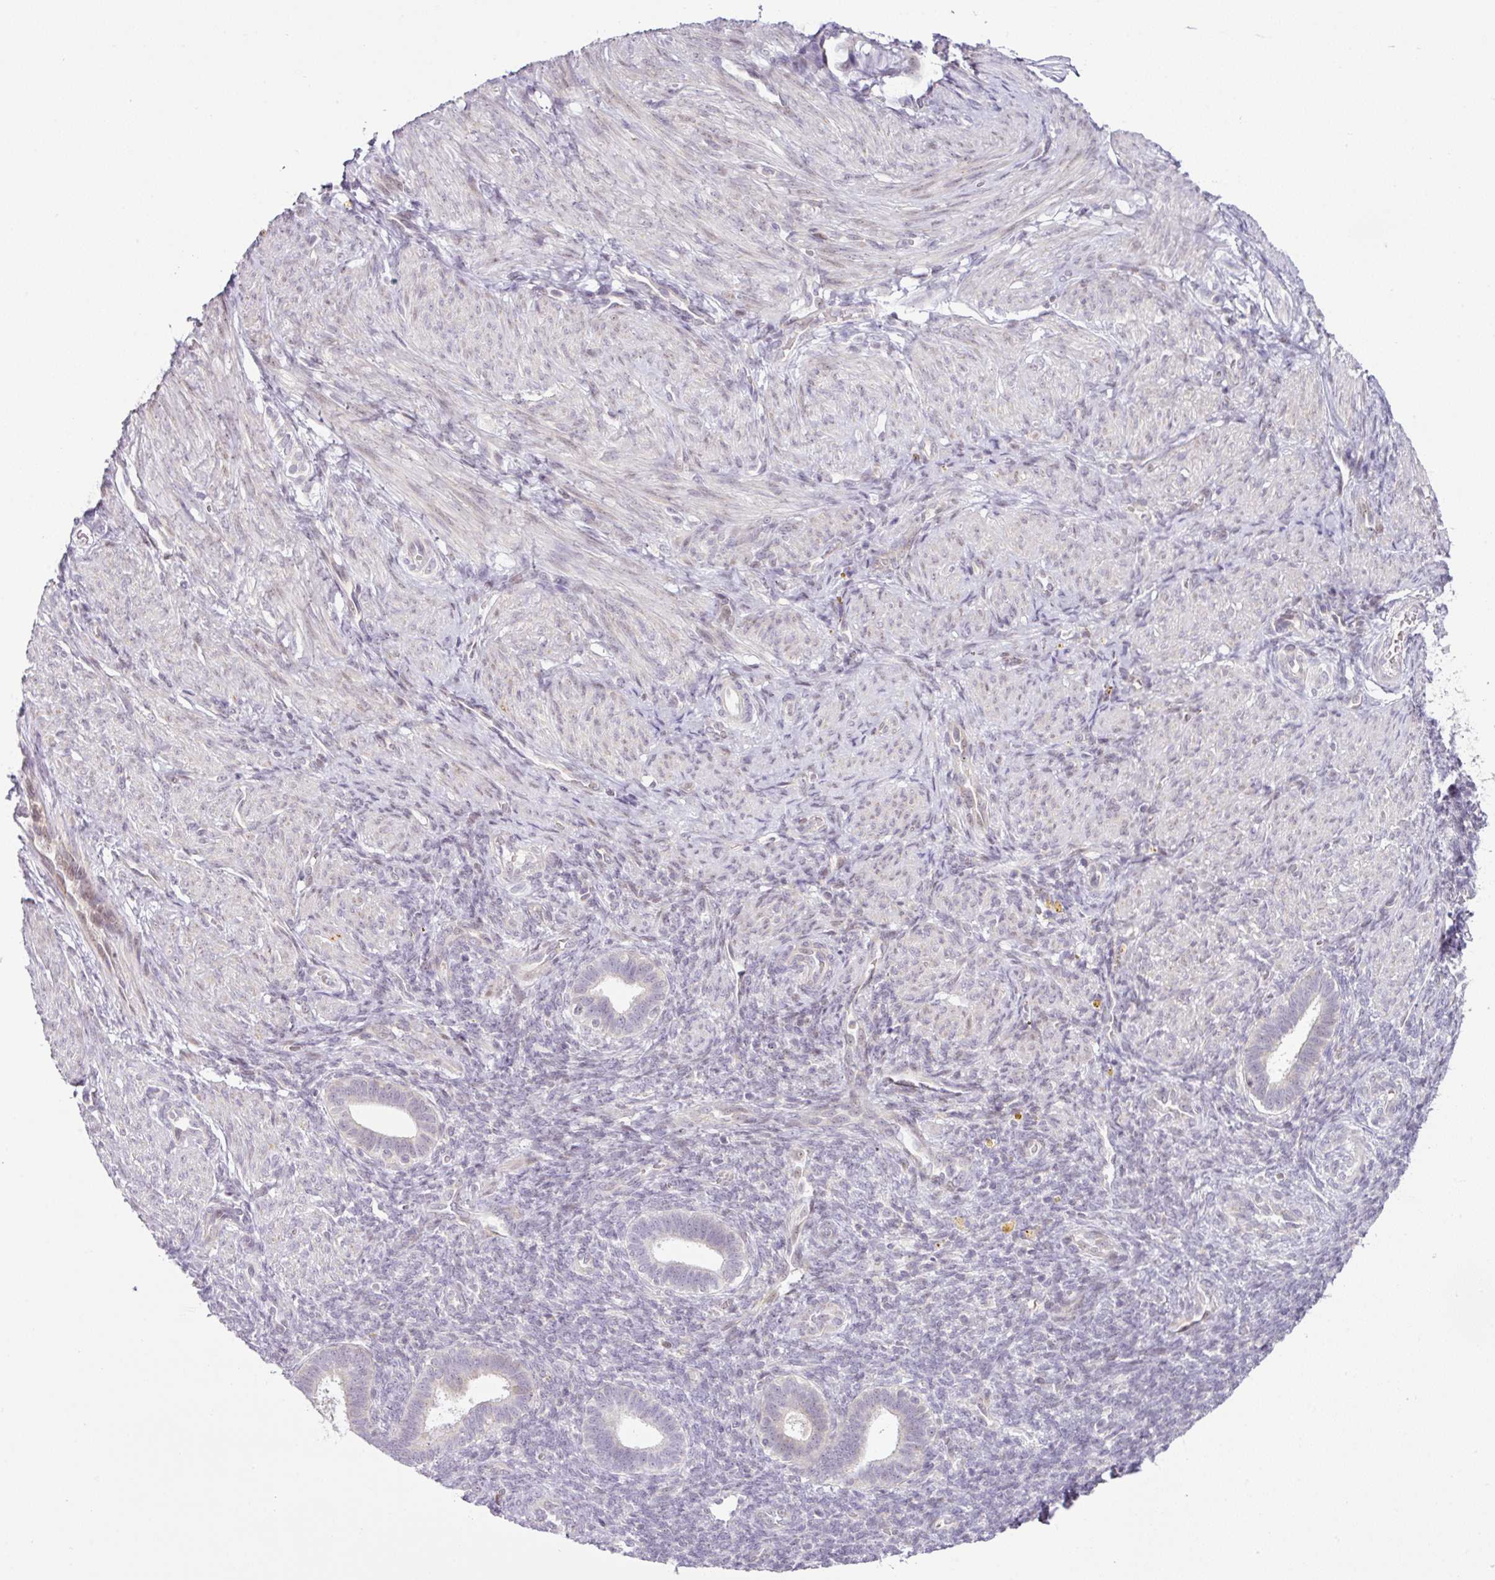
{"staining": {"intensity": "negative", "quantity": "none", "location": "none"}, "tissue": "endometrium", "cell_type": "Cells in endometrial stroma", "image_type": "normal", "snomed": [{"axis": "morphology", "description": "Normal tissue, NOS"}, {"axis": "topography", "description": "Endometrium"}], "caption": "A histopathology image of endometrium stained for a protein displays no brown staining in cells in endometrial stroma.", "gene": "NDUFB2", "patient": {"sex": "female", "age": 34}}